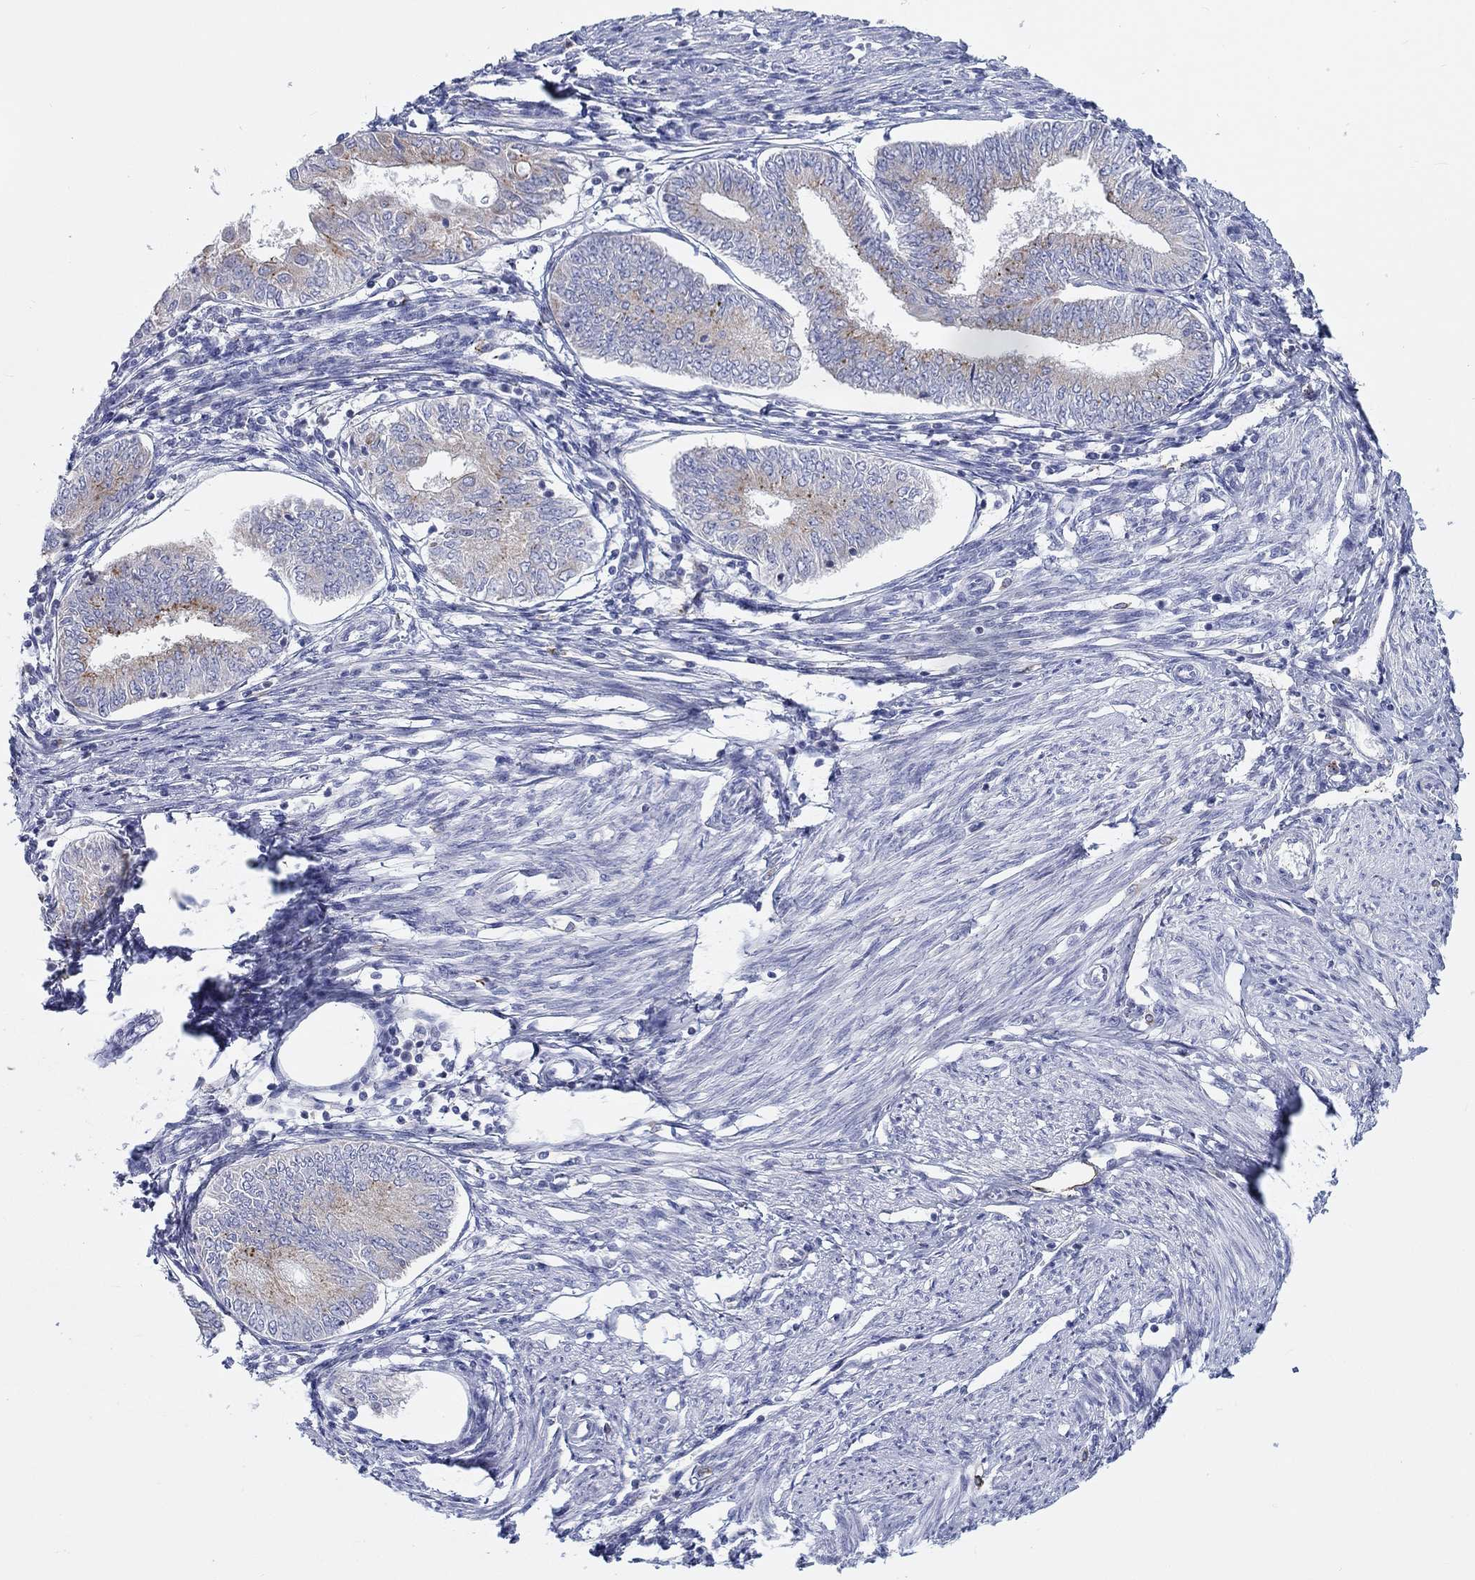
{"staining": {"intensity": "weak", "quantity": "25%-75%", "location": "cytoplasmic/membranous"}, "tissue": "endometrial cancer", "cell_type": "Tumor cells", "image_type": "cancer", "snomed": [{"axis": "morphology", "description": "Adenocarcinoma, NOS"}, {"axis": "topography", "description": "Endometrium"}], "caption": "A low amount of weak cytoplasmic/membranous positivity is seen in approximately 25%-75% of tumor cells in endometrial cancer tissue.", "gene": "BCO2", "patient": {"sex": "female", "age": 68}}